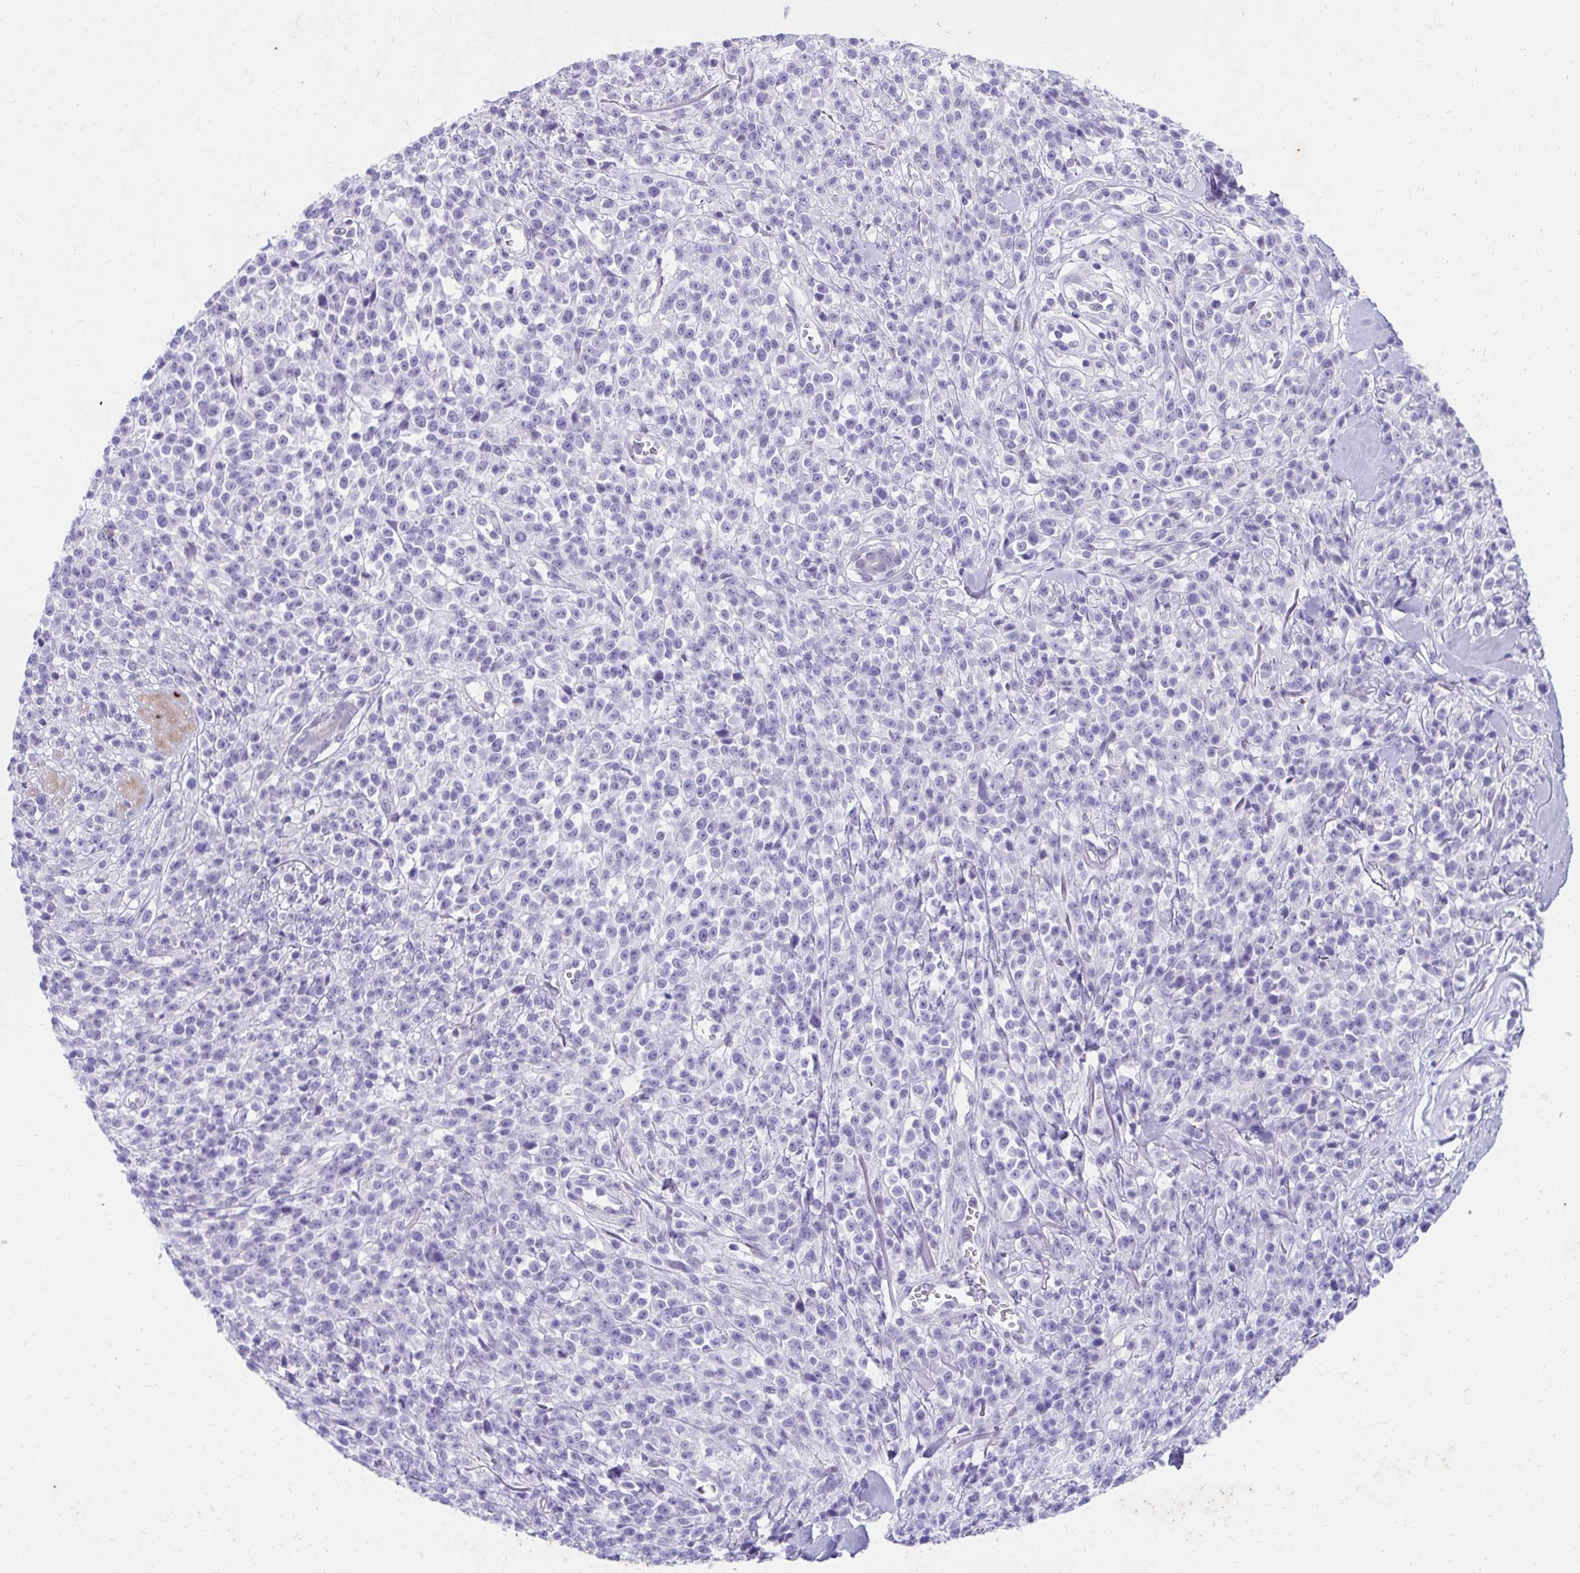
{"staining": {"intensity": "negative", "quantity": "none", "location": "none"}, "tissue": "melanoma", "cell_type": "Tumor cells", "image_type": "cancer", "snomed": [{"axis": "morphology", "description": "Malignant melanoma, NOS"}, {"axis": "topography", "description": "Skin"}, {"axis": "topography", "description": "Skin of trunk"}], "caption": "Human melanoma stained for a protein using immunohistochemistry (IHC) exhibits no expression in tumor cells.", "gene": "KLK1", "patient": {"sex": "male", "age": 74}}